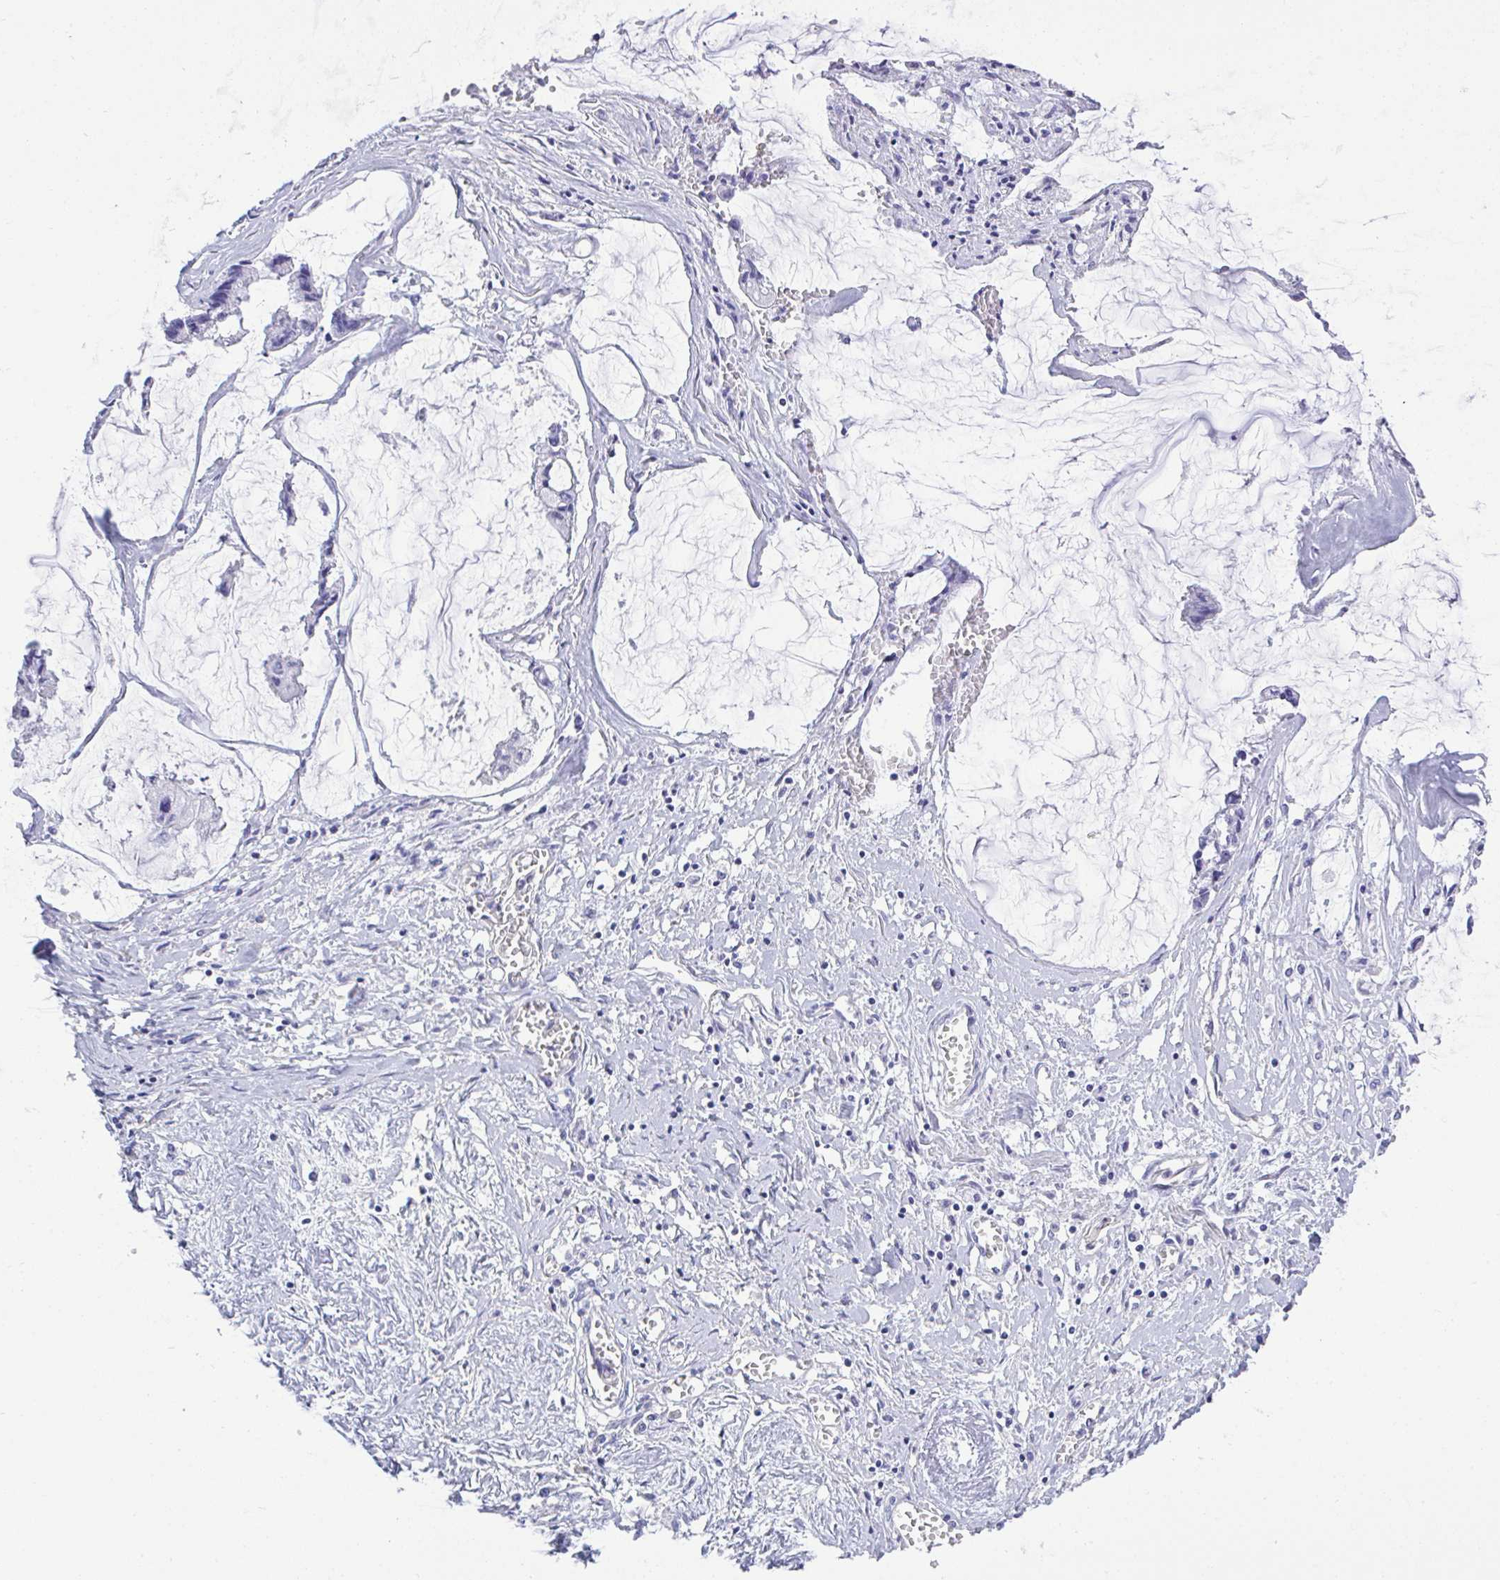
{"staining": {"intensity": "negative", "quantity": "none", "location": "none"}, "tissue": "ovarian cancer", "cell_type": "Tumor cells", "image_type": "cancer", "snomed": [{"axis": "morphology", "description": "Cystadenocarcinoma, mucinous, NOS"}, {"axis": "topography", "description": "Ovary"}], "caption": "Tumor cells show no significant staining in ovarian mucinous cystadenocarcinoma.", "gene": "AKR1D1", "patient": {"sex": "female", "age": 90}}